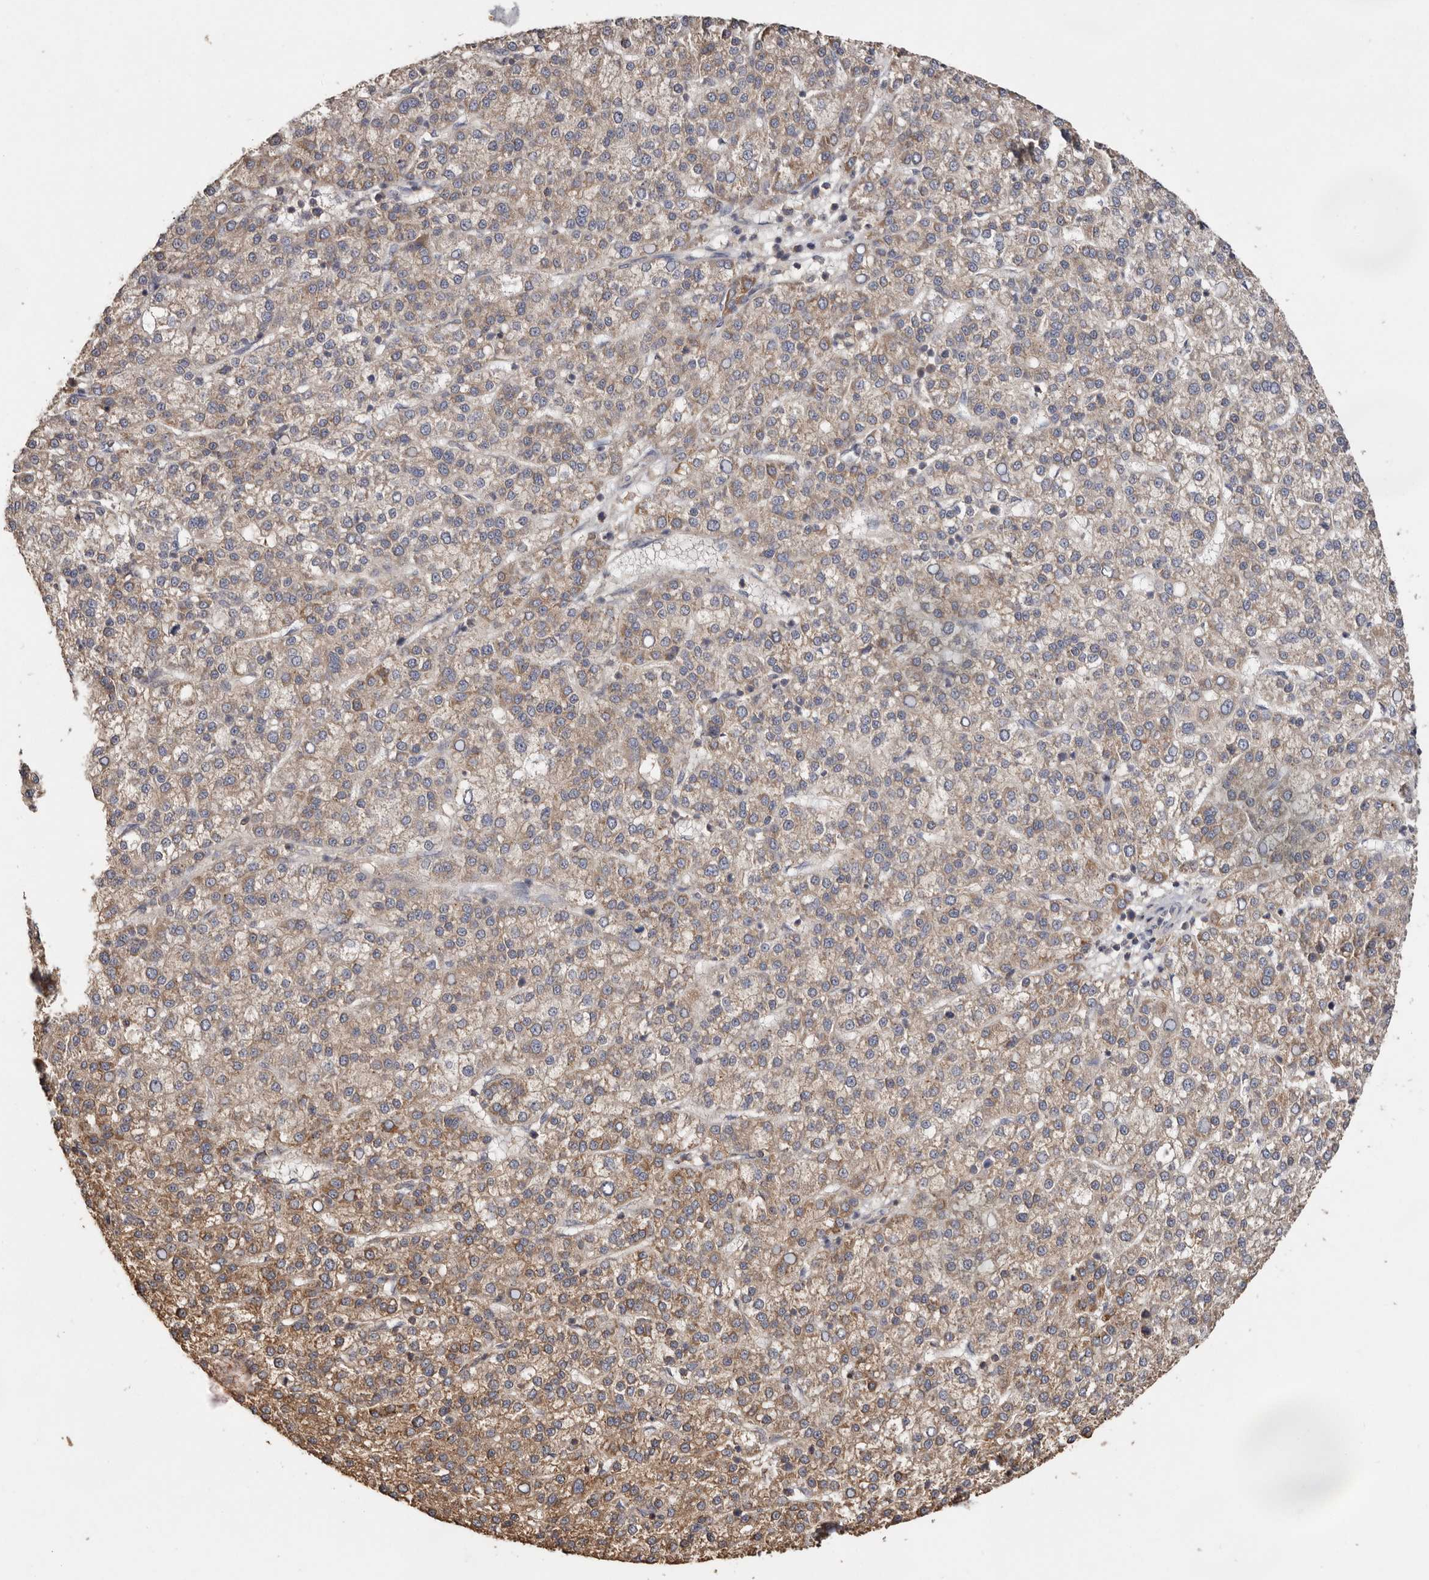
{"staining": {"intensity": "moderate", "quantity": "25%-75%", "location": "cytoplasmic/membranous"}, "tissue": "liver cancer", "cell_type": "Tumor cells", "image_type": "cancer", "snomed": [{"axis": "morphology", "description": "Carcinoma, Hepatocellular, NOS"}, {"axis": "topography", "description": "Liver"}], "caption": "Immunohistochemistry photomicrograph of neoplastic tissue: liver cancer stained using immunohistochemistry (IHC) demonstrates medium levels of moderate protein expression localized specifically in the cytoplasmic/membranous of tumor cells, appearing as a cytoplasmic/membranous brown color.", "gene": "RWDD1", "patient": {"sex": "female", "age": 58}}